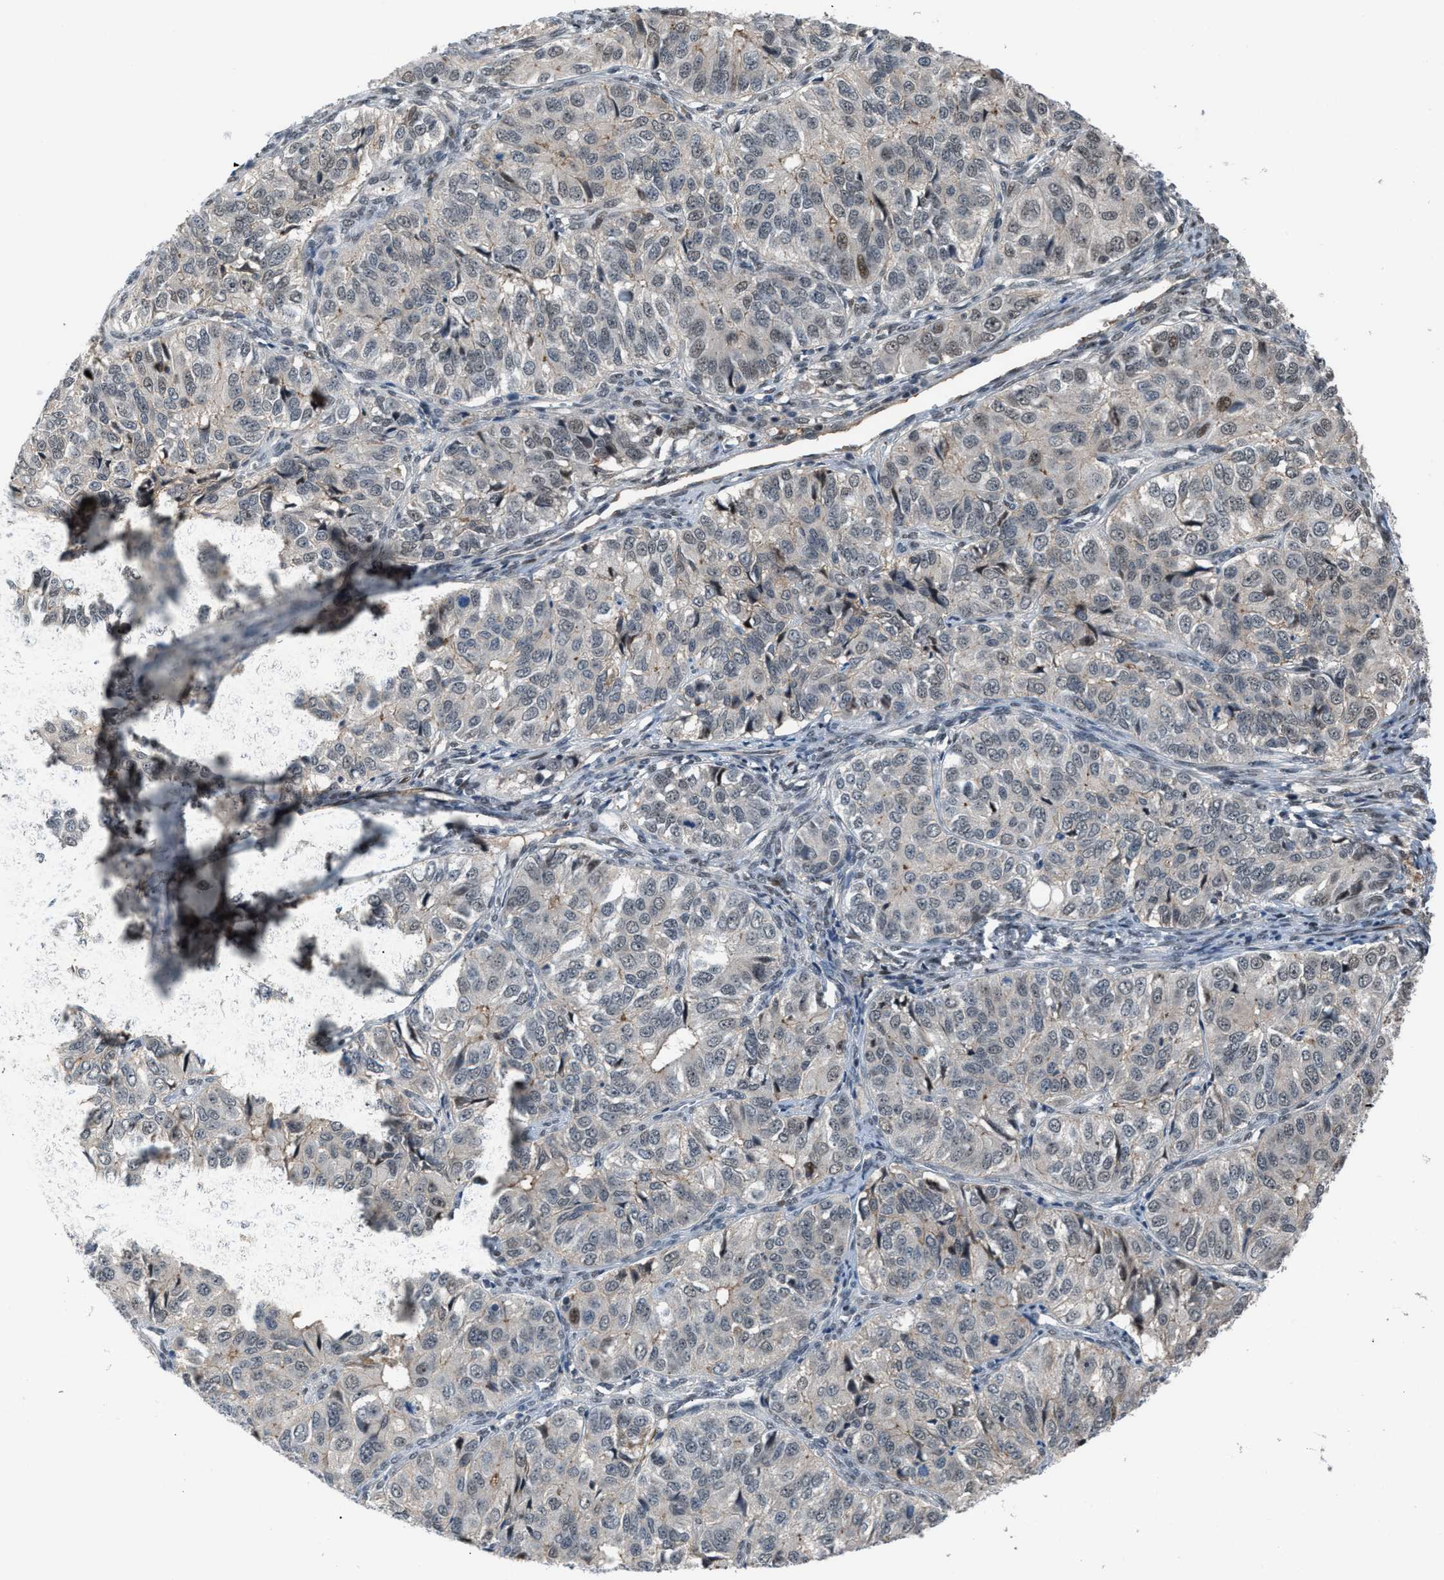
{"staining": {"intensity": "weak", "quantity": "<25%", "location": "nuclear"}, "tissue": "ovarian cancer", "cell_type": "Tumor cells", "image_type": "cancer", "snomed": [{"axis": "morphology", "description": "Carcinoma, endometroid"}, {"axis": "topography", "description": "Ovary"}], "caption": "Immunohistochemistry (IHC) image of neoplastic tissue: ovarian cancer stained with DAB (3,3'-diaminobenzidine) displays no significant protein staining in tumor cells.", "gene": "RFFL", "patient": {"sex": "female", "age": 51}}